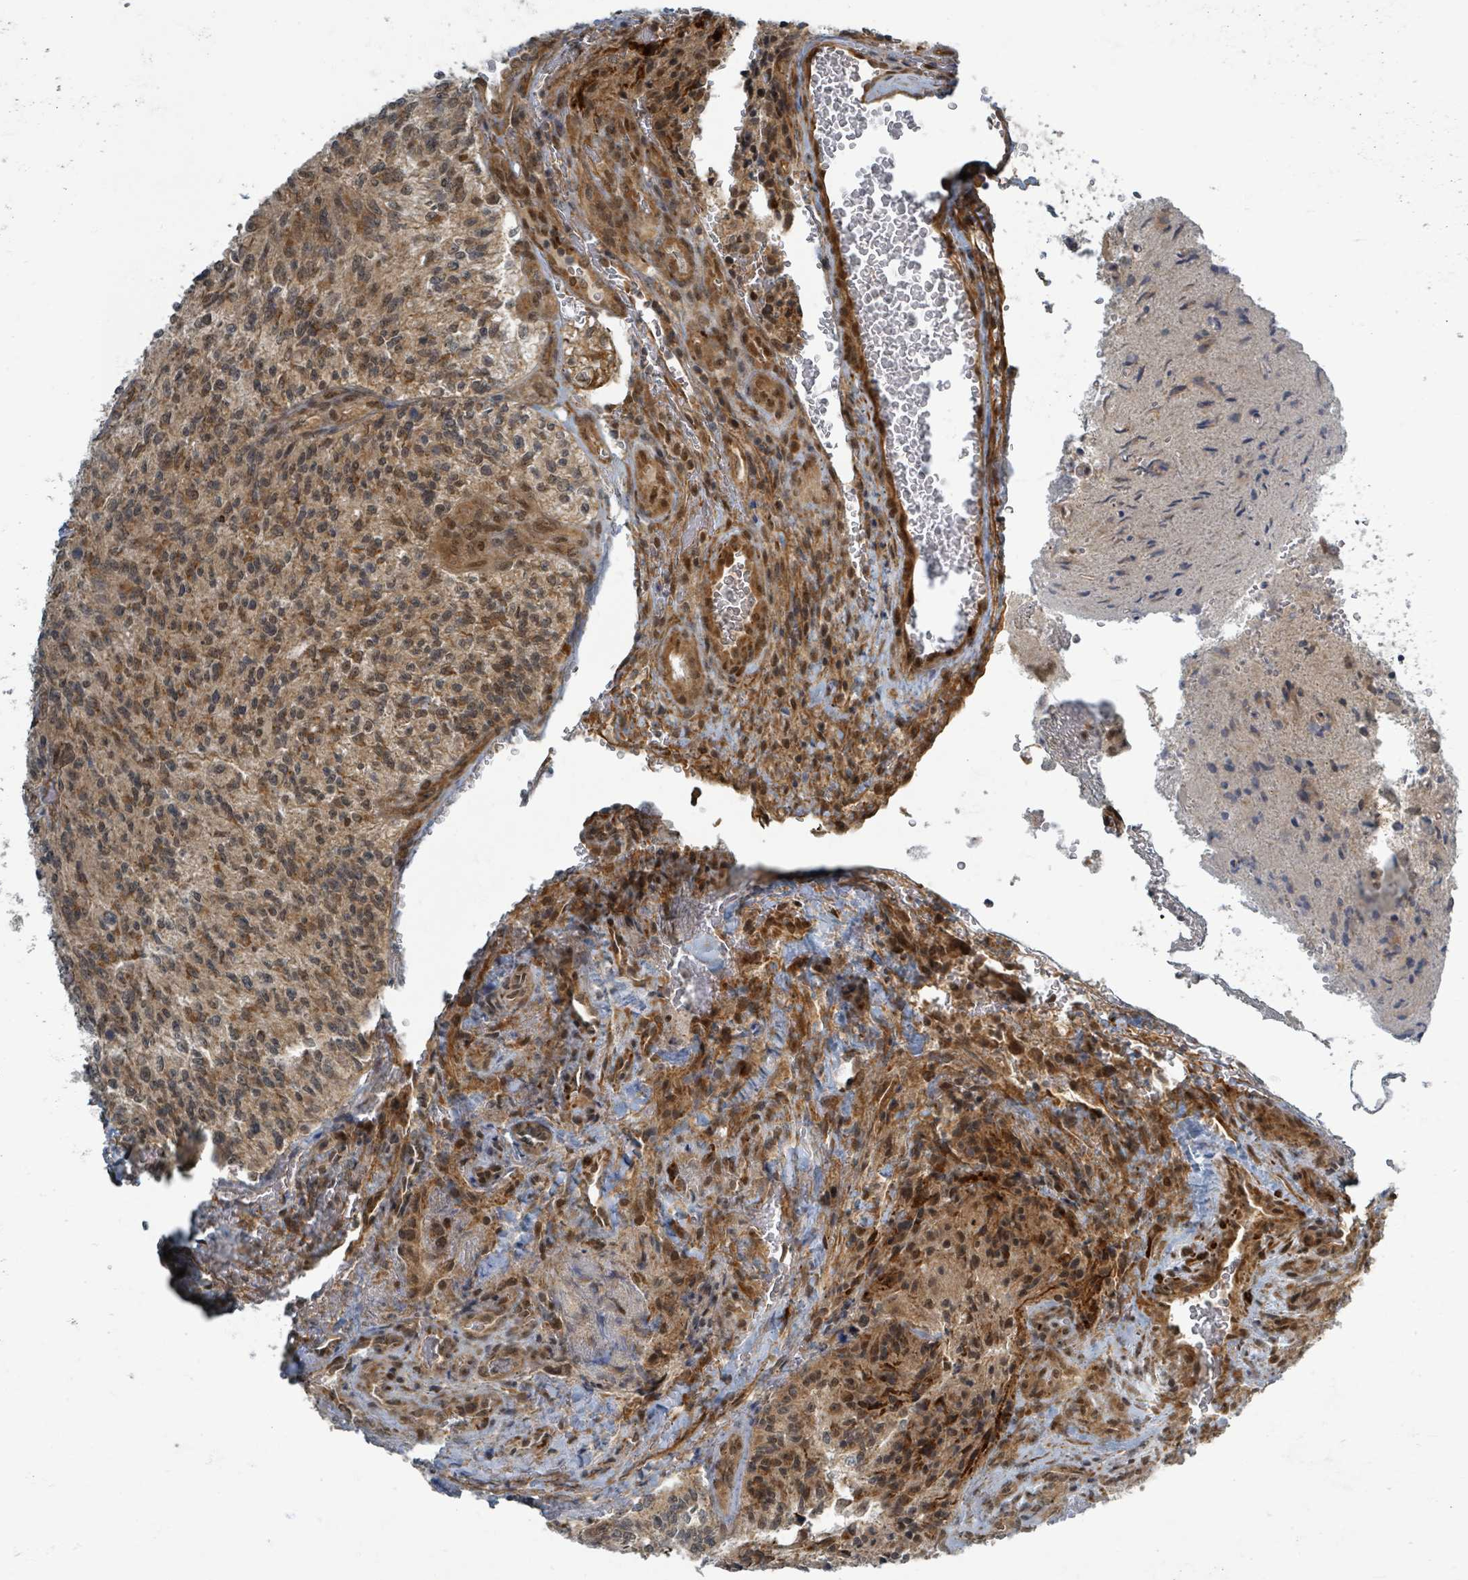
{"staining": {"intensity": "moderate", "quantity": ">75%", "location": "cytoplasmic/membranous,nuclear"}, "tissue": "glioma", "cell_type": "Tumor cells", "image_type": "cancer", "snomed": [{"axis": "morphology", "description": "Normal tissue, NOS"}, {"axis": "morphology", "description": "Glioma, malignant, High grade"}, {"axis": "topography", "description": "Cerebral cortex"}], "caption": "The immunohistochemical stain labels moderate cytoplasmic/membranous and nuclear expression in tumor cells of malignant high-grade glioma tissue.", "gene": "INTS15", "patient": {"sex": "male", "age": 56}}